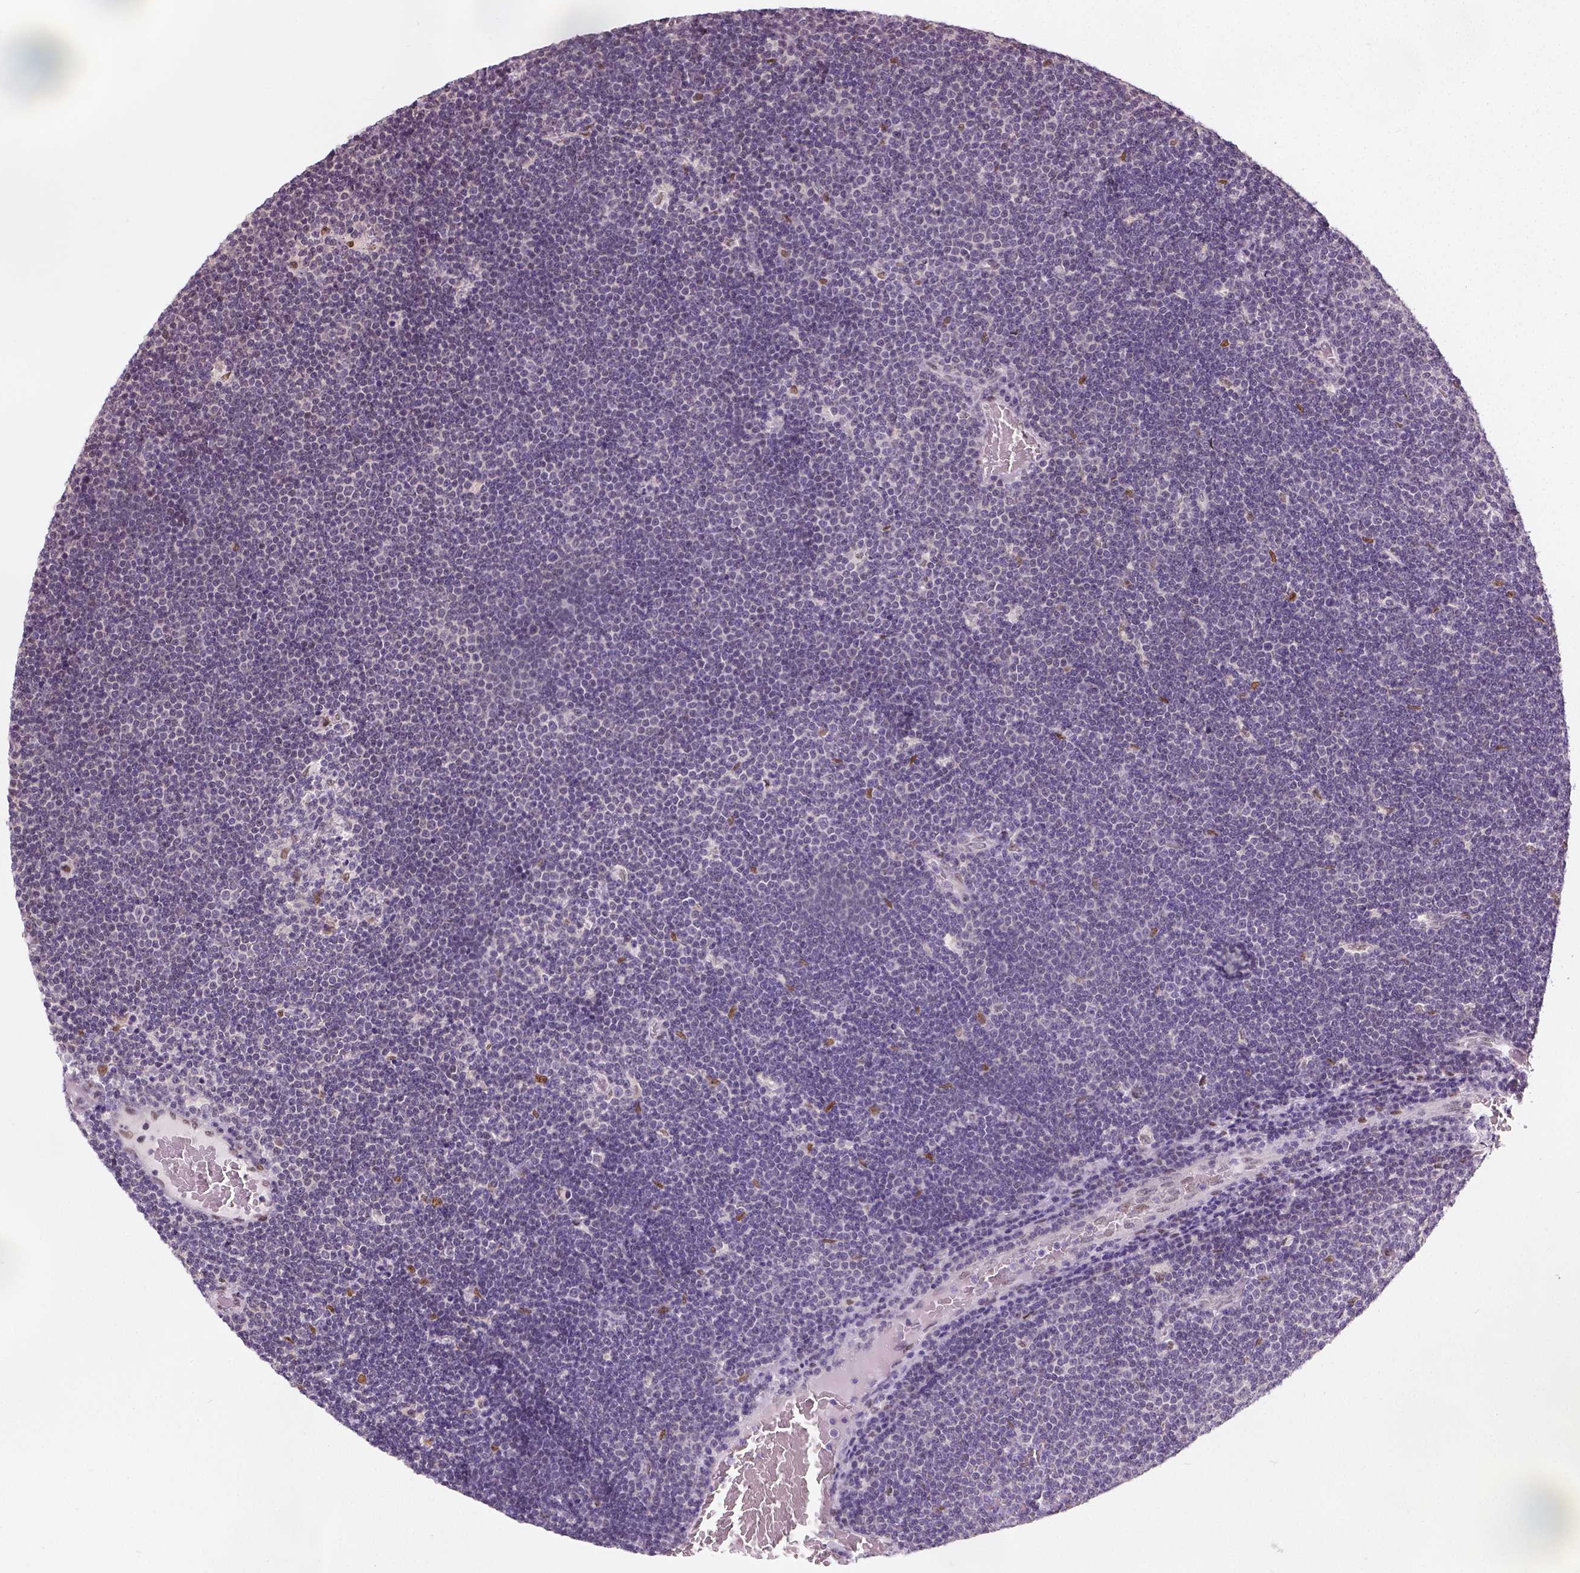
{"staining": {"intensity": "negative", "quantity": "none", "location": "none"}, "tissue": "lymphoma", "cell_type": "Tumor cells", "image_type": "cancer", "snomed": [{"axis": "morphology", "description": "Malignant lymphoma, non-Hodgkin's type, Low grade"}, {"axis": "topography", "description": "Brain"}], "caption": "Immunohistochemistry photomicrograph of human lymphoma stained for a protein (brown), which exhibits no expression in tumor cells.", "gene": "C1orf112", "patient": {"sex": "female", "age": 66}}